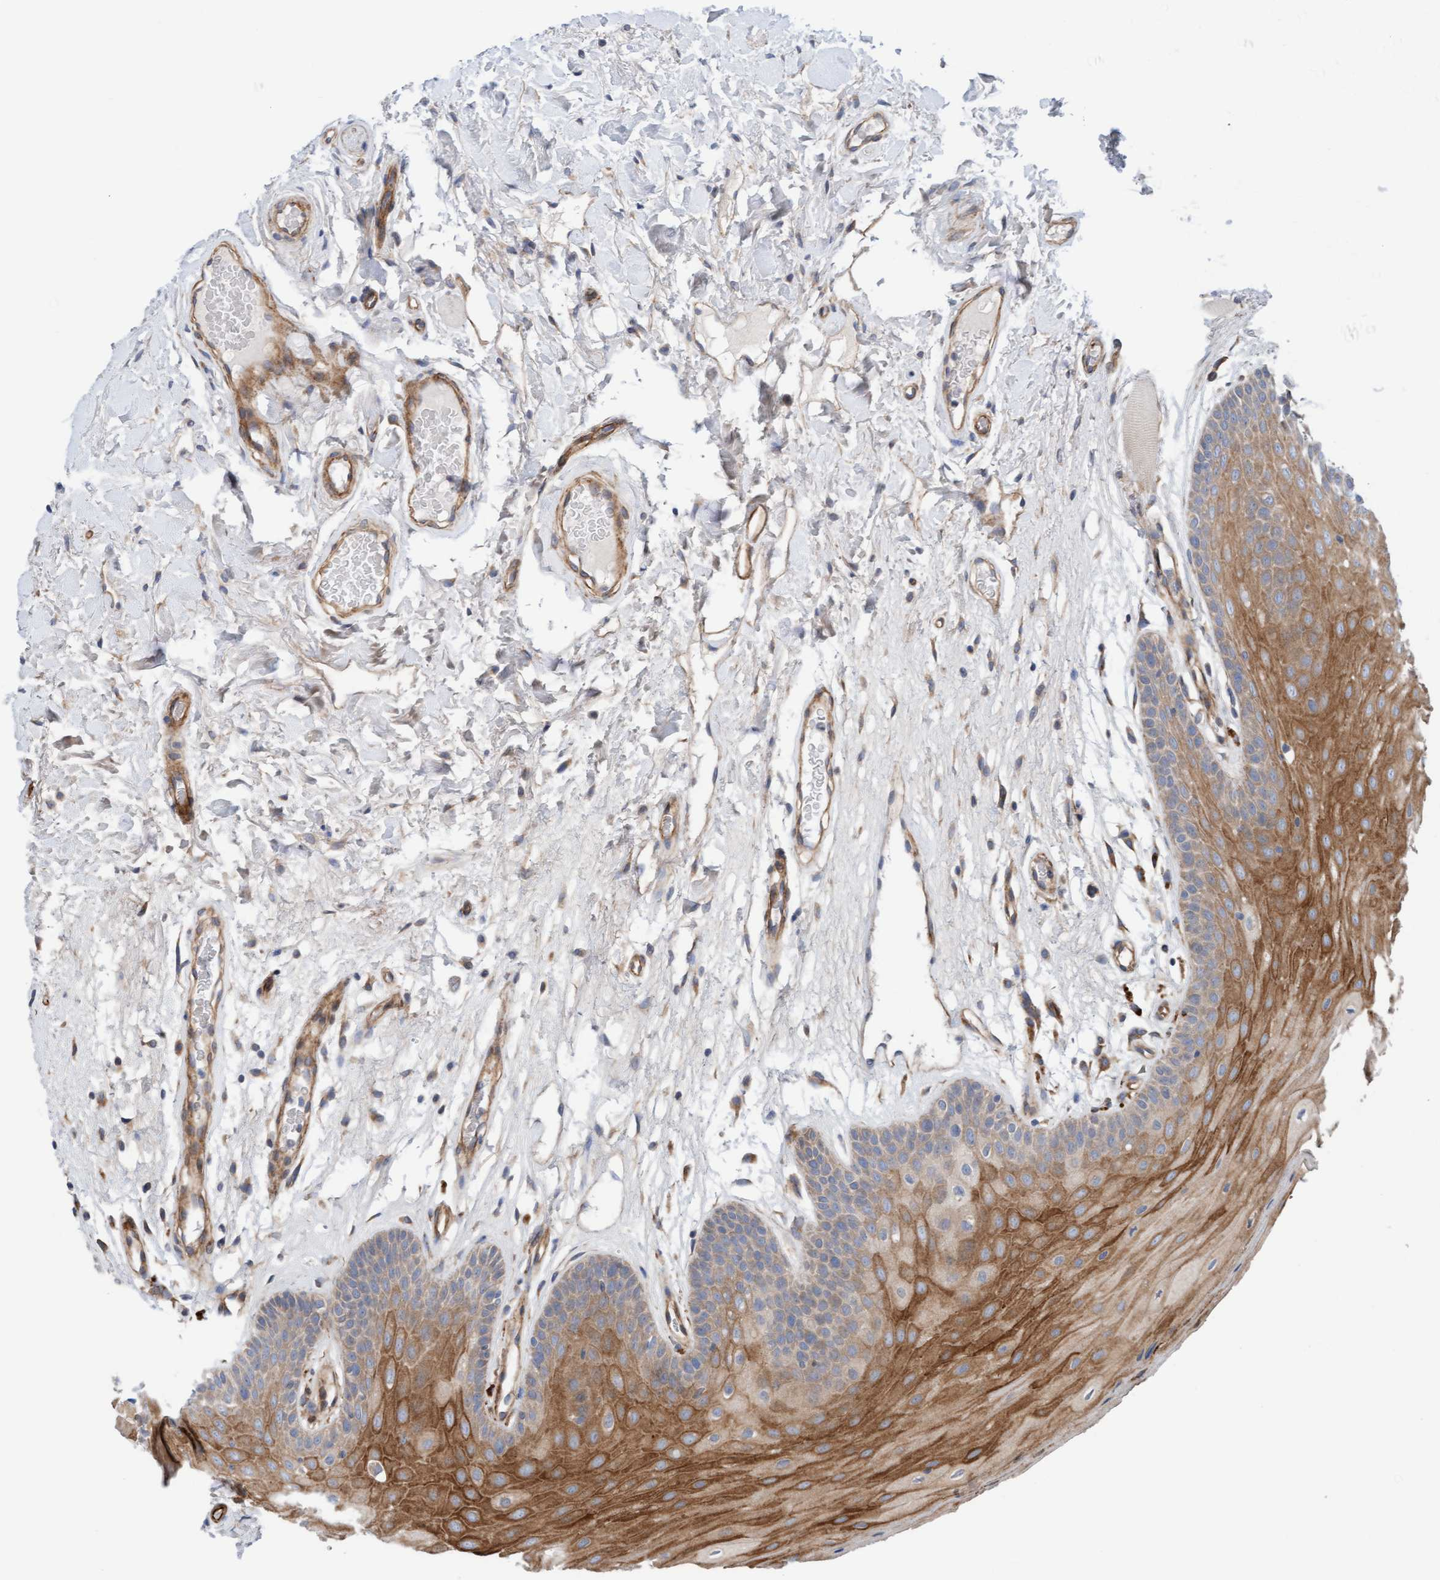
{"staining": {"intensity": "moderate", "quantity": ">75%", "location": "cytoplasmic/membranous"}, "tissue": "oral mucosa", "cell_type": "Squamous epithelial cells", "image_type": "normal", "snomed": [{"axis": "morphology", "description": "Normal tissue, NOS"}, {"axis": "morphology", "description": "Squamous cell carcinoma, NOS"}, {"axis": "topography", "description": "Oral tissue"}, {"axis": "topography", "description": "Head-Neck"}], "caption": "Oral mucosa was stained to show a protein in brown. There is medium levels of moderate cytoplasmic/membranous expression in about >75% of squamous epithelial cells. The staining is performed using DAB brown chromogen to label protein expression. The nuclei are counter-stained blue using hematoxylin.", "gene": "CDK5RAP3", "patient": {"sex": "male", "age": 71}}